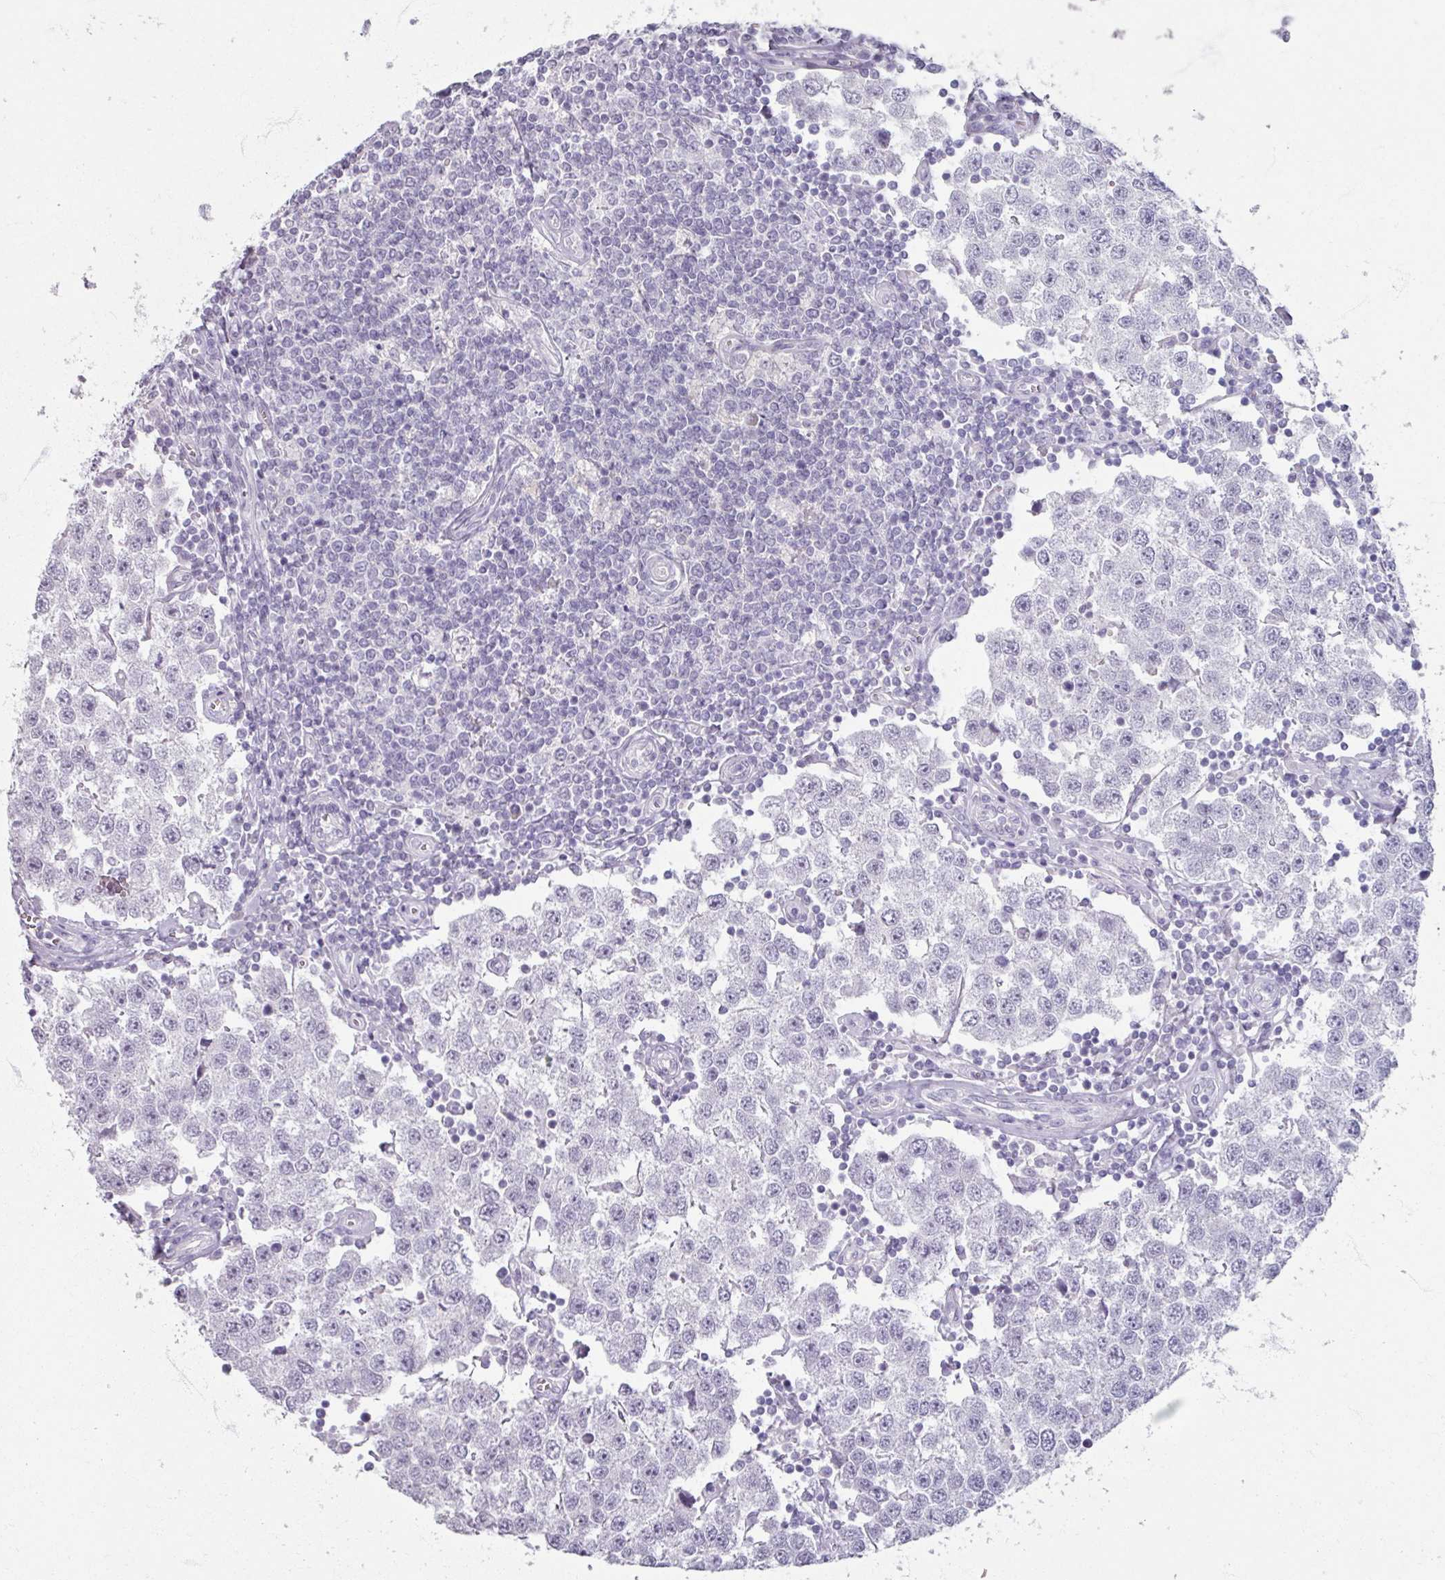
{"staining": {"intensity": "negative", "quantity": "none", "location": "none"}, "tissue": "testis cancer", "cell_type": "Tumor cells", "image_type": "cancer", "snomed": [{"axis": "morphology", "description": "Seminoma, NOS"}, {"axis": "topography", "description": "Testis"}], "caption": "A high-resolution image shows immunohistochemistry (IHC) staining of seminoma (testis), which shows no significant staining in tumor cells. (Stains: DAB immunohistochemistry with hematoxylin counter stain, Microscopy: brightfield microscopy at high magnification).", "gene": "TG", "patient": {"sex": "male", "age": 34}}